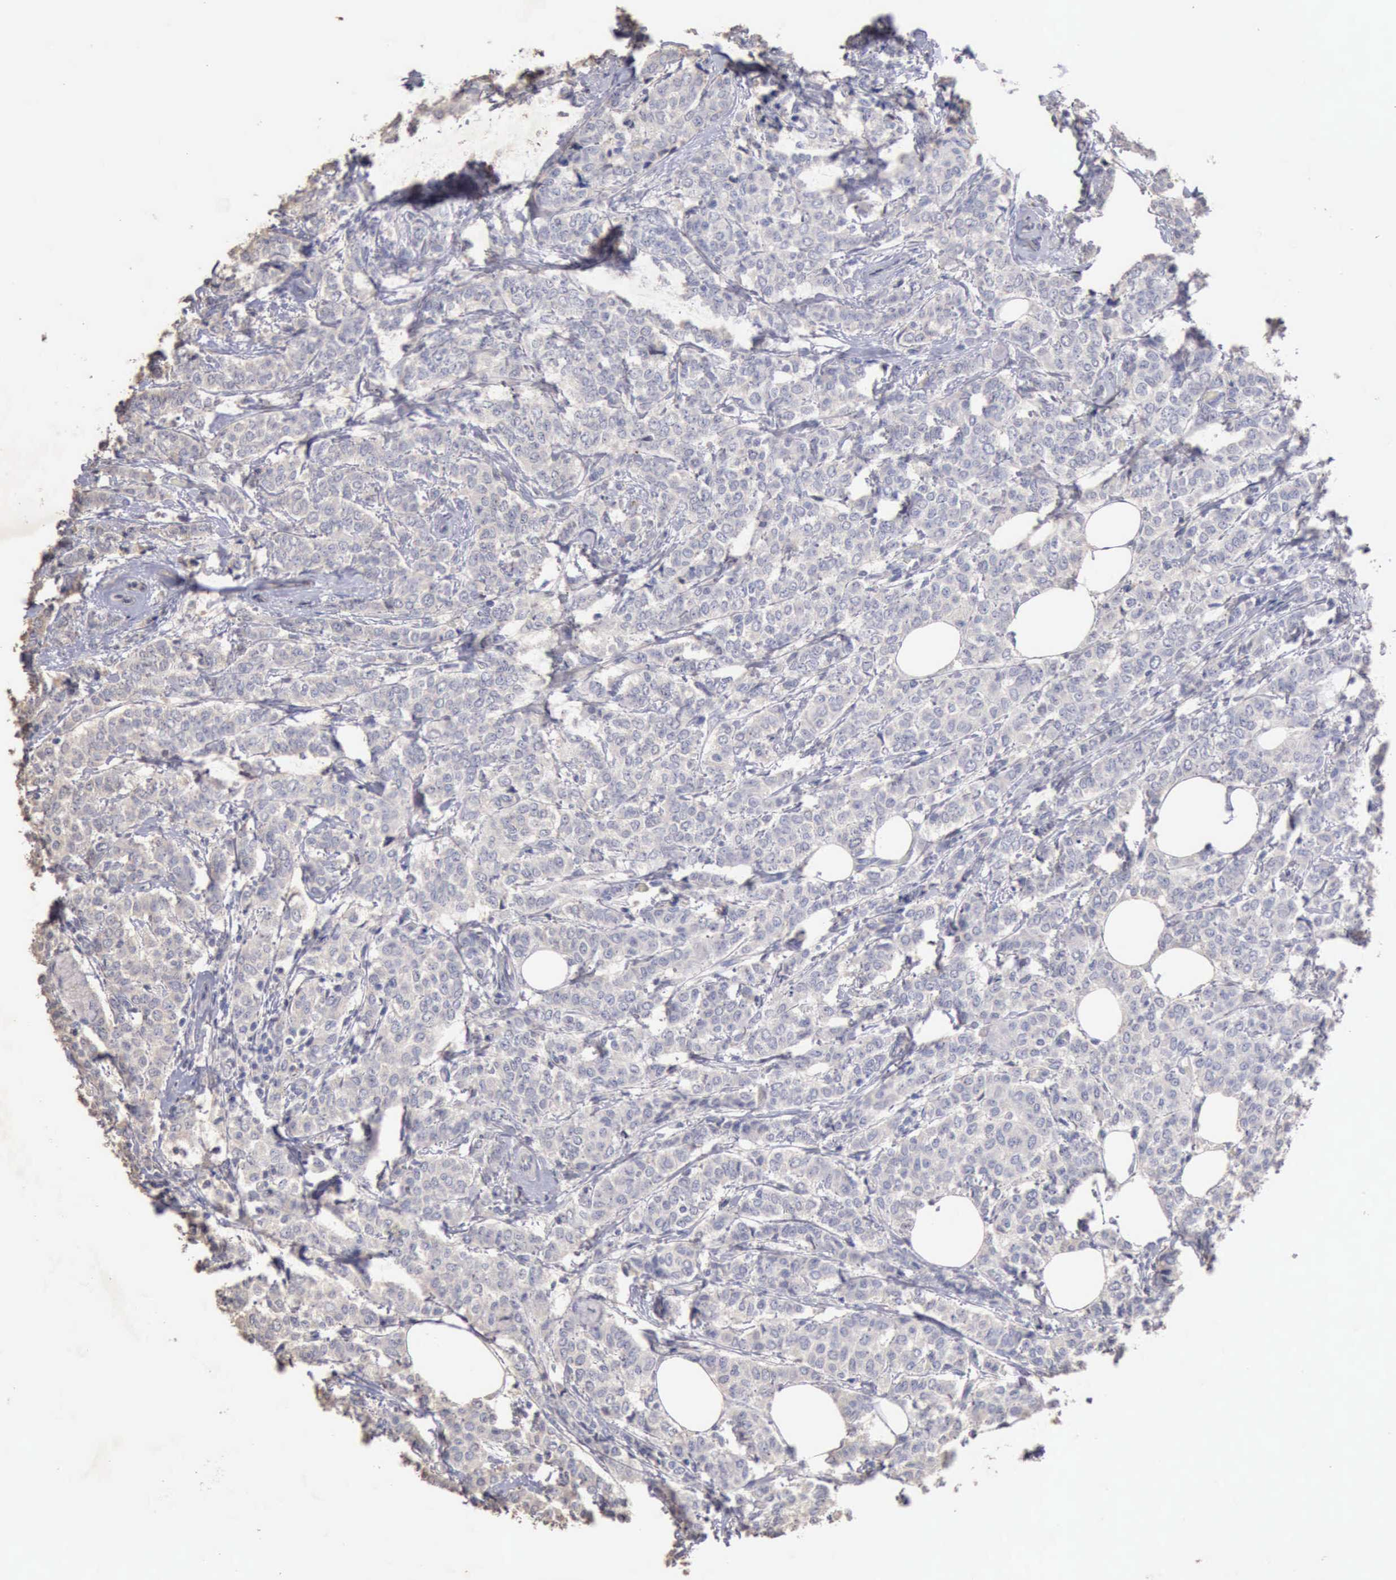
{"staining": {"intensity": "negative", "quantity": "none", "location": "none"}, "tissue": "breast cancer", "cell_type": "Tumor cells", "image_type": "cancer", "snomed": [{"axis": "morphology", "description": "Lobular carcinoma"}, {"axis": "topography", "description": "Breast"}], "caption": "Photomicrograph shows no significant protein staining in tumor cells of lobular carcinoma (breast).", "gene": "KRT6B", "patient": {"sex": "female", "age": 60}}